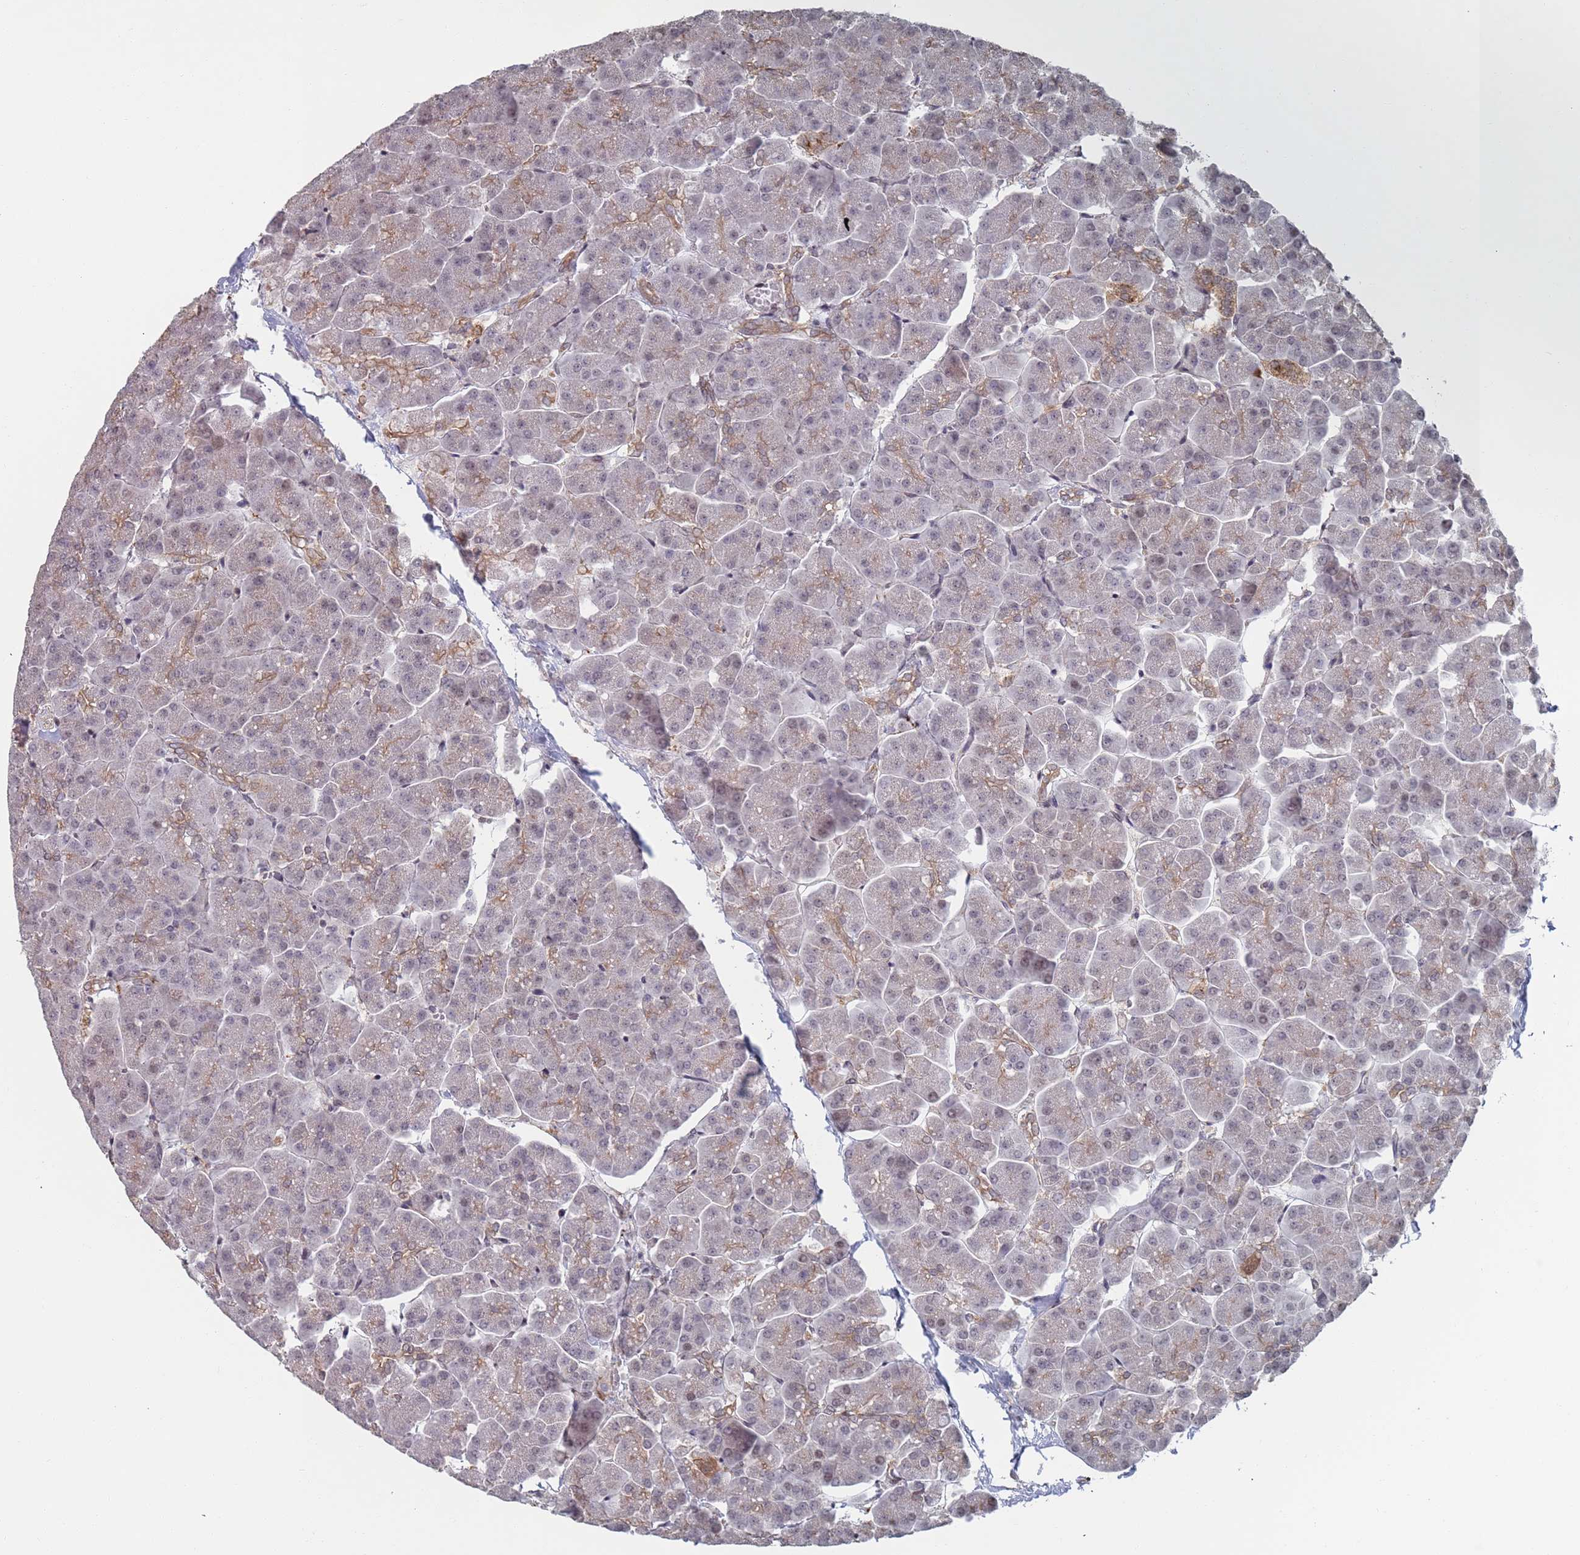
{"staining": {"intensity": "moderate", "quantity": "<25%", "location": "cytoplasmic/membranous"}, "tissue": "pancreas", "cell_type": "Exocrine glandular cells", "image_type": "normal", "snomed": [{"axis": "morphology", "description": "Normal tissue, NOS"}, {"axis": "topography", "description": "Pancreas"}, {"axis": "topography", "description": "Peripheral nerve tissue"}], "caption": "DAB immunohistochemical staining of unremarkable human pancreas reveals moderate cytoplasmic/membranous protein positivity in approximately <25% of exocrine glandular cells. (DAB IHC with brightfield microscopy, high magnification).", "gene": "DGKD", "patient": {"sex": "male", "age": 54}}